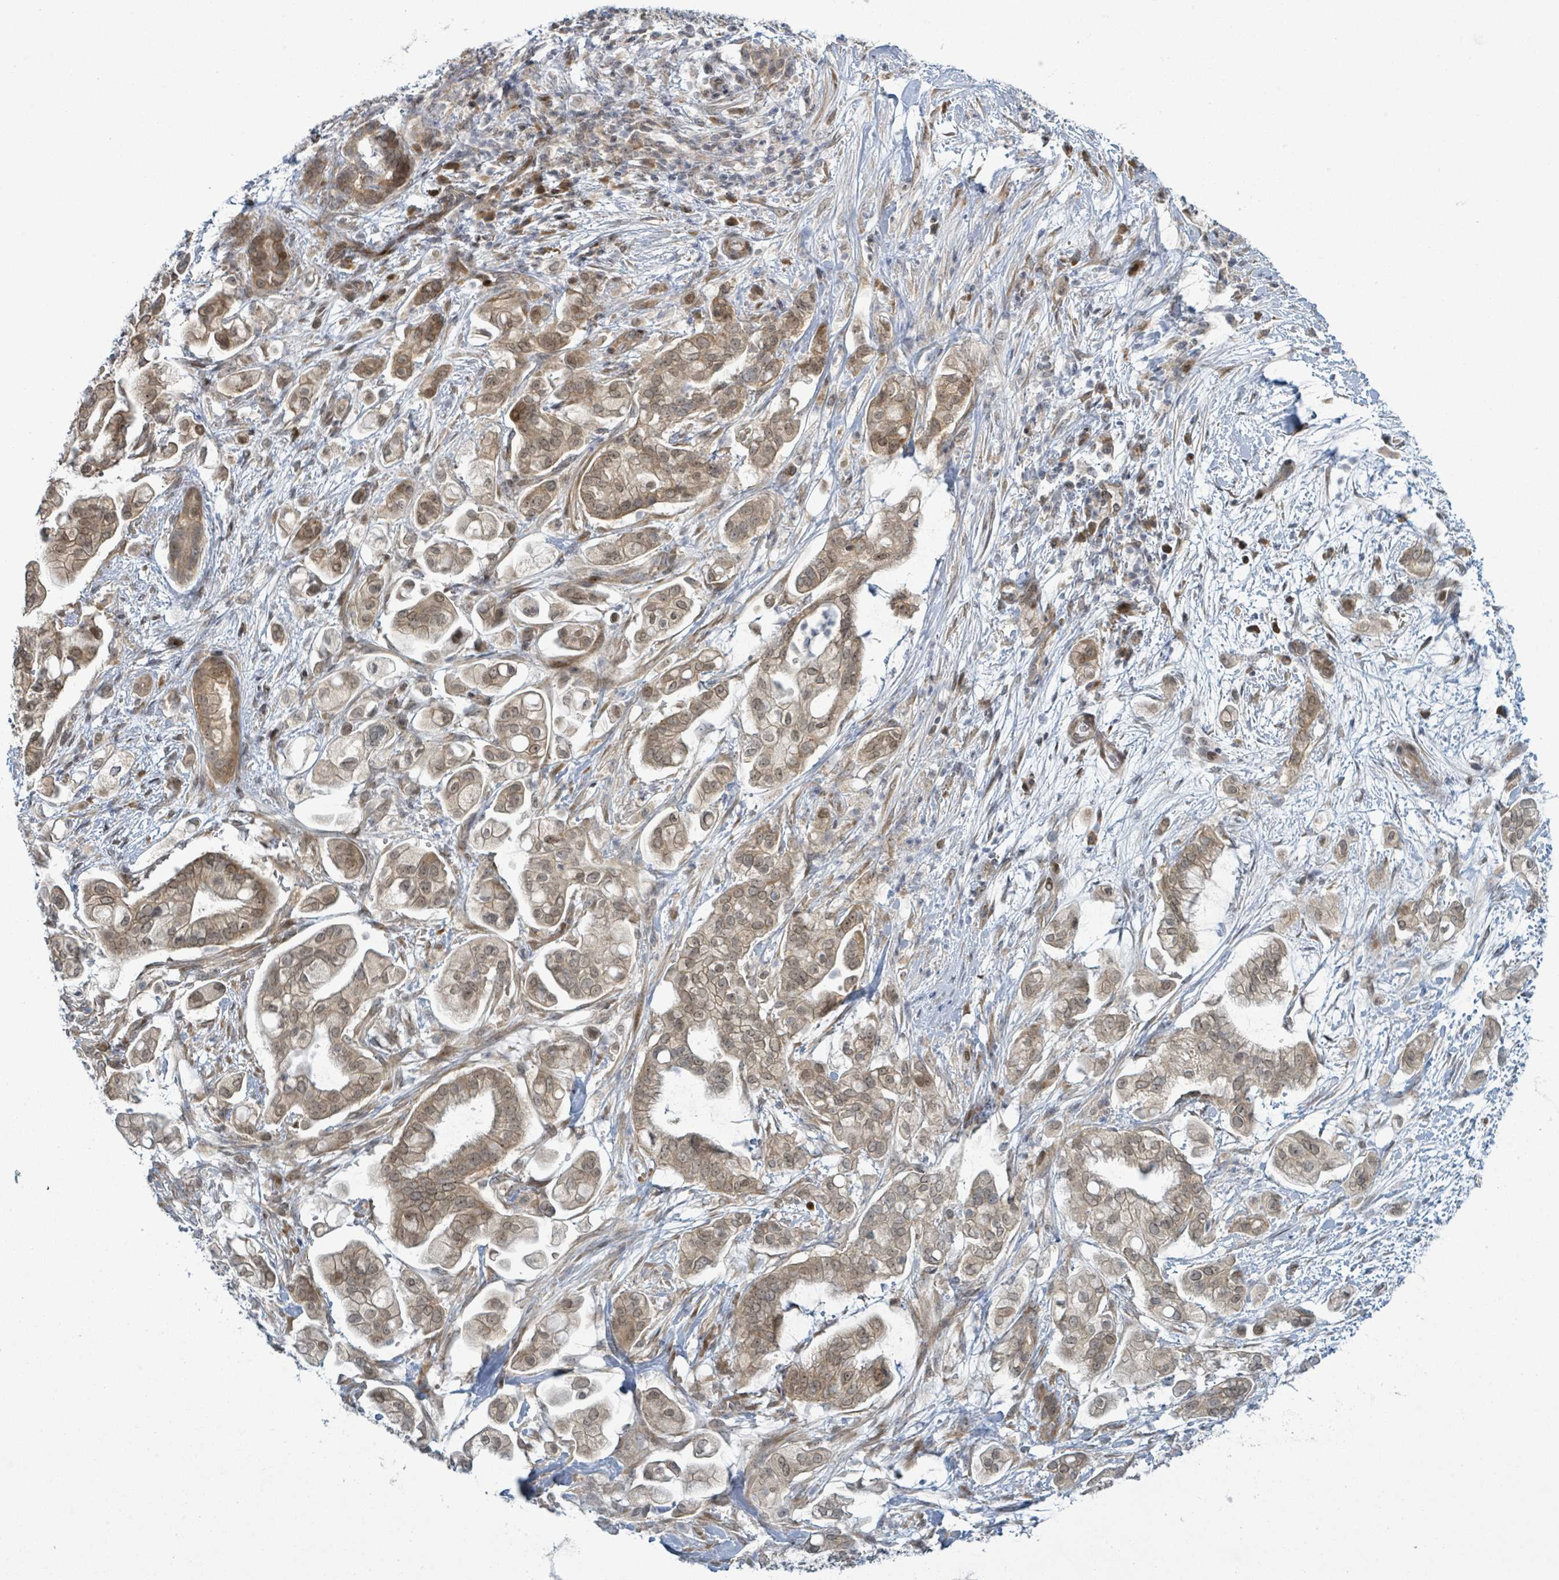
{"staining": {"intensity": "moderate", "quantity": ">75%", "location": "cytoplasmic/membranous"}, "tissue": "pancreatic cancer", "cell_type": "Tumor cells", "image_type": "cancer", "snomed": [{"axis": "morphology", "description": "Adenocarcinoma, NOS"}, {"axis": "topography", "description": "Pancreas"}], "caption": "Protein staining of pancreatic cancer (adenocarcinoma) tissue reveals moderate cytoplasmic/membranous expression in about >75% of tumor cells.", "gene": "RPL32", "patient": {"sex": "female", "age": 69}}